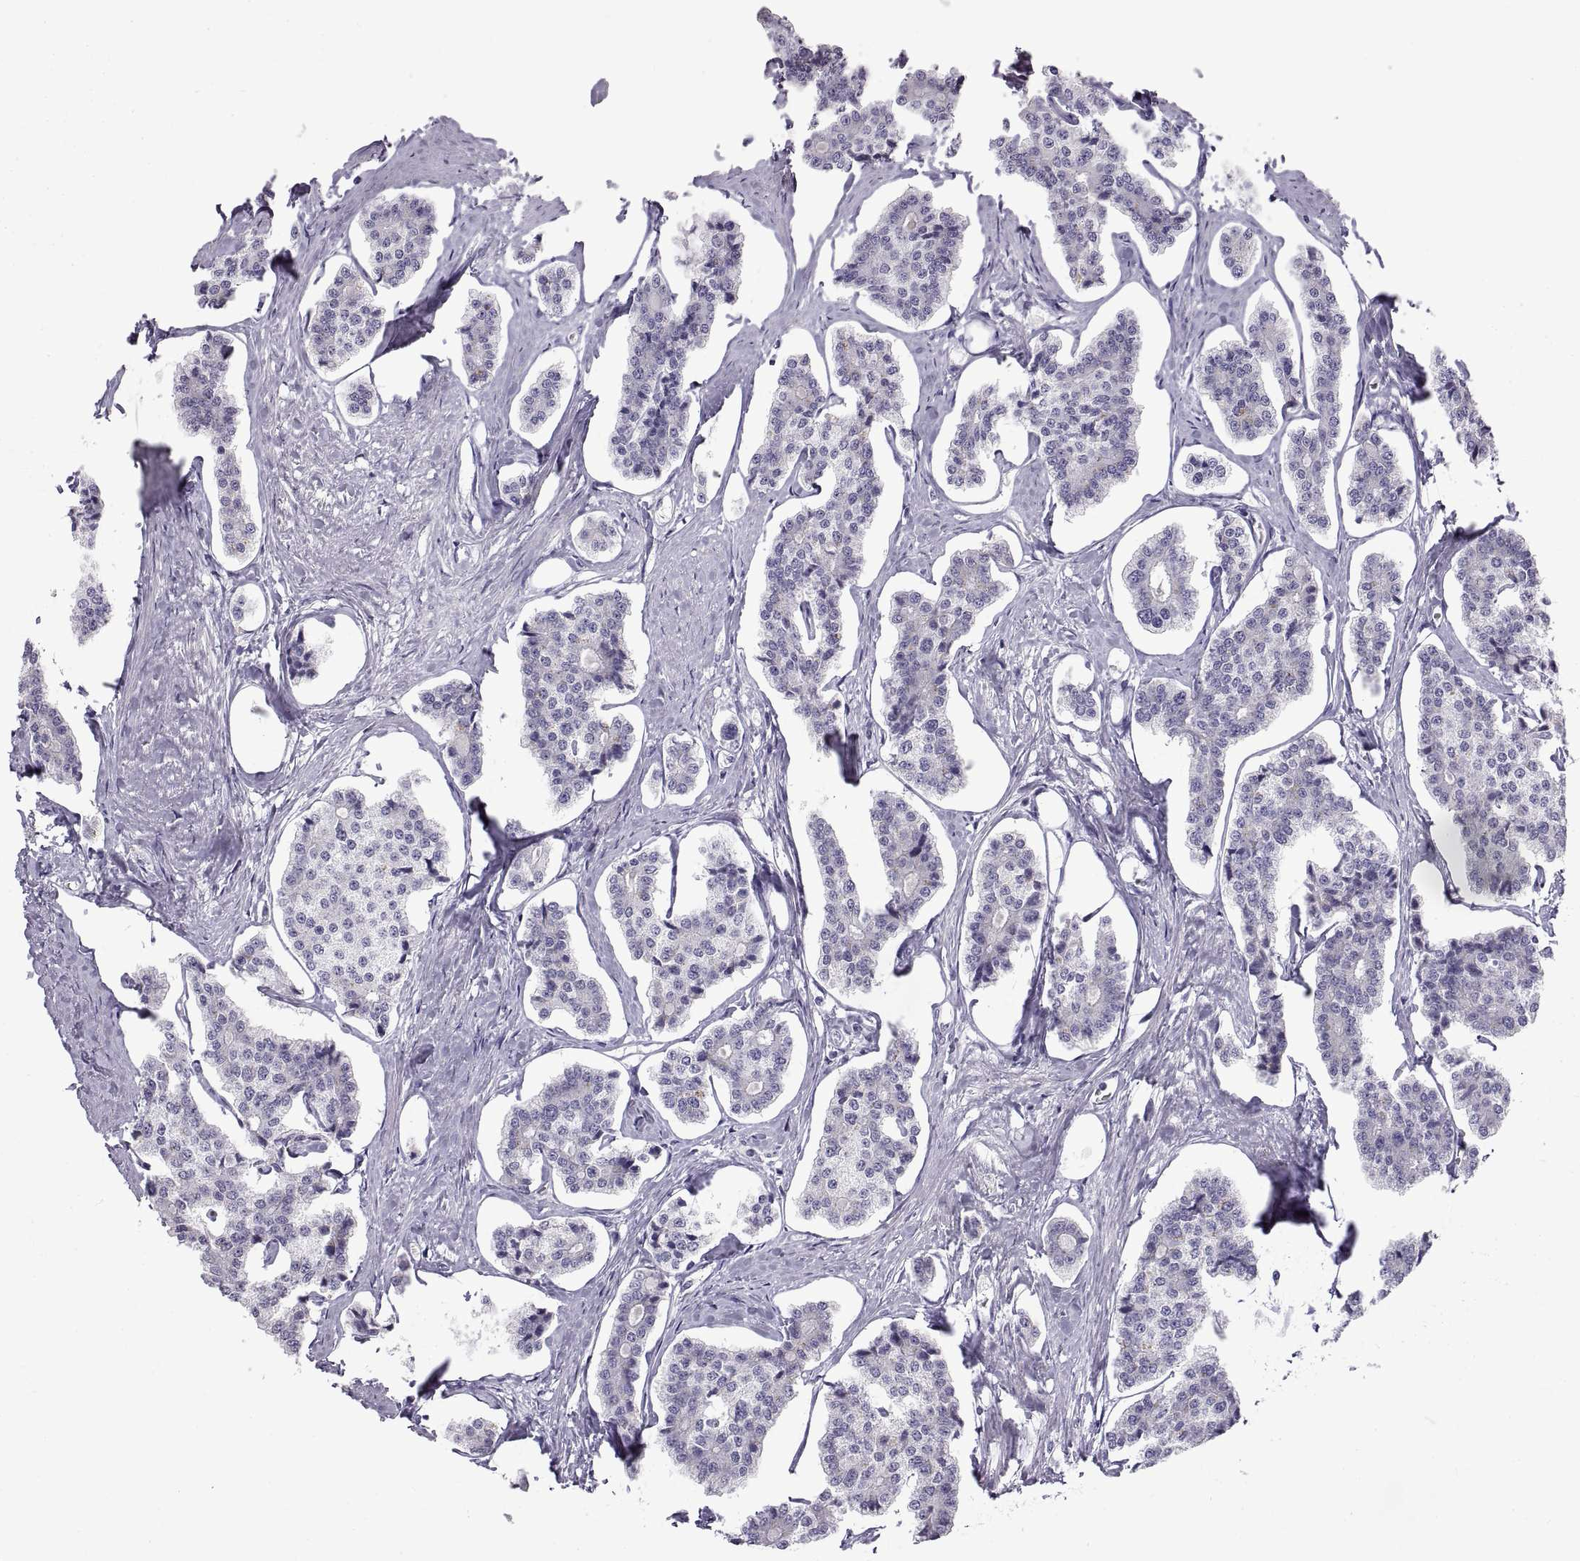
{"staining": {"intensity": "negative", "quantity": "none", "location": "none"}, "tissue": "carcinoid", "cell_type": "Tumor cells", "image_type": "cancer", "snomed": [{"axis": "morphology", "description": "Carcinoid, malignant, NOS"}, {"axis": "topography", "description": "Small intestine"}], "caption": "Immunohistochemistry histopathology image of neoplastic tissue: carcinoid stained with DAB (3,3'-diaminobenzidine) exhibits no significant protein staining in tumor cells. The staining is performed using DAB brown chromogen with nuclei counter-stained in using hematoxylin.", "gene": "CRYBB3", "patient": {"sex": "female", "age": 65}}